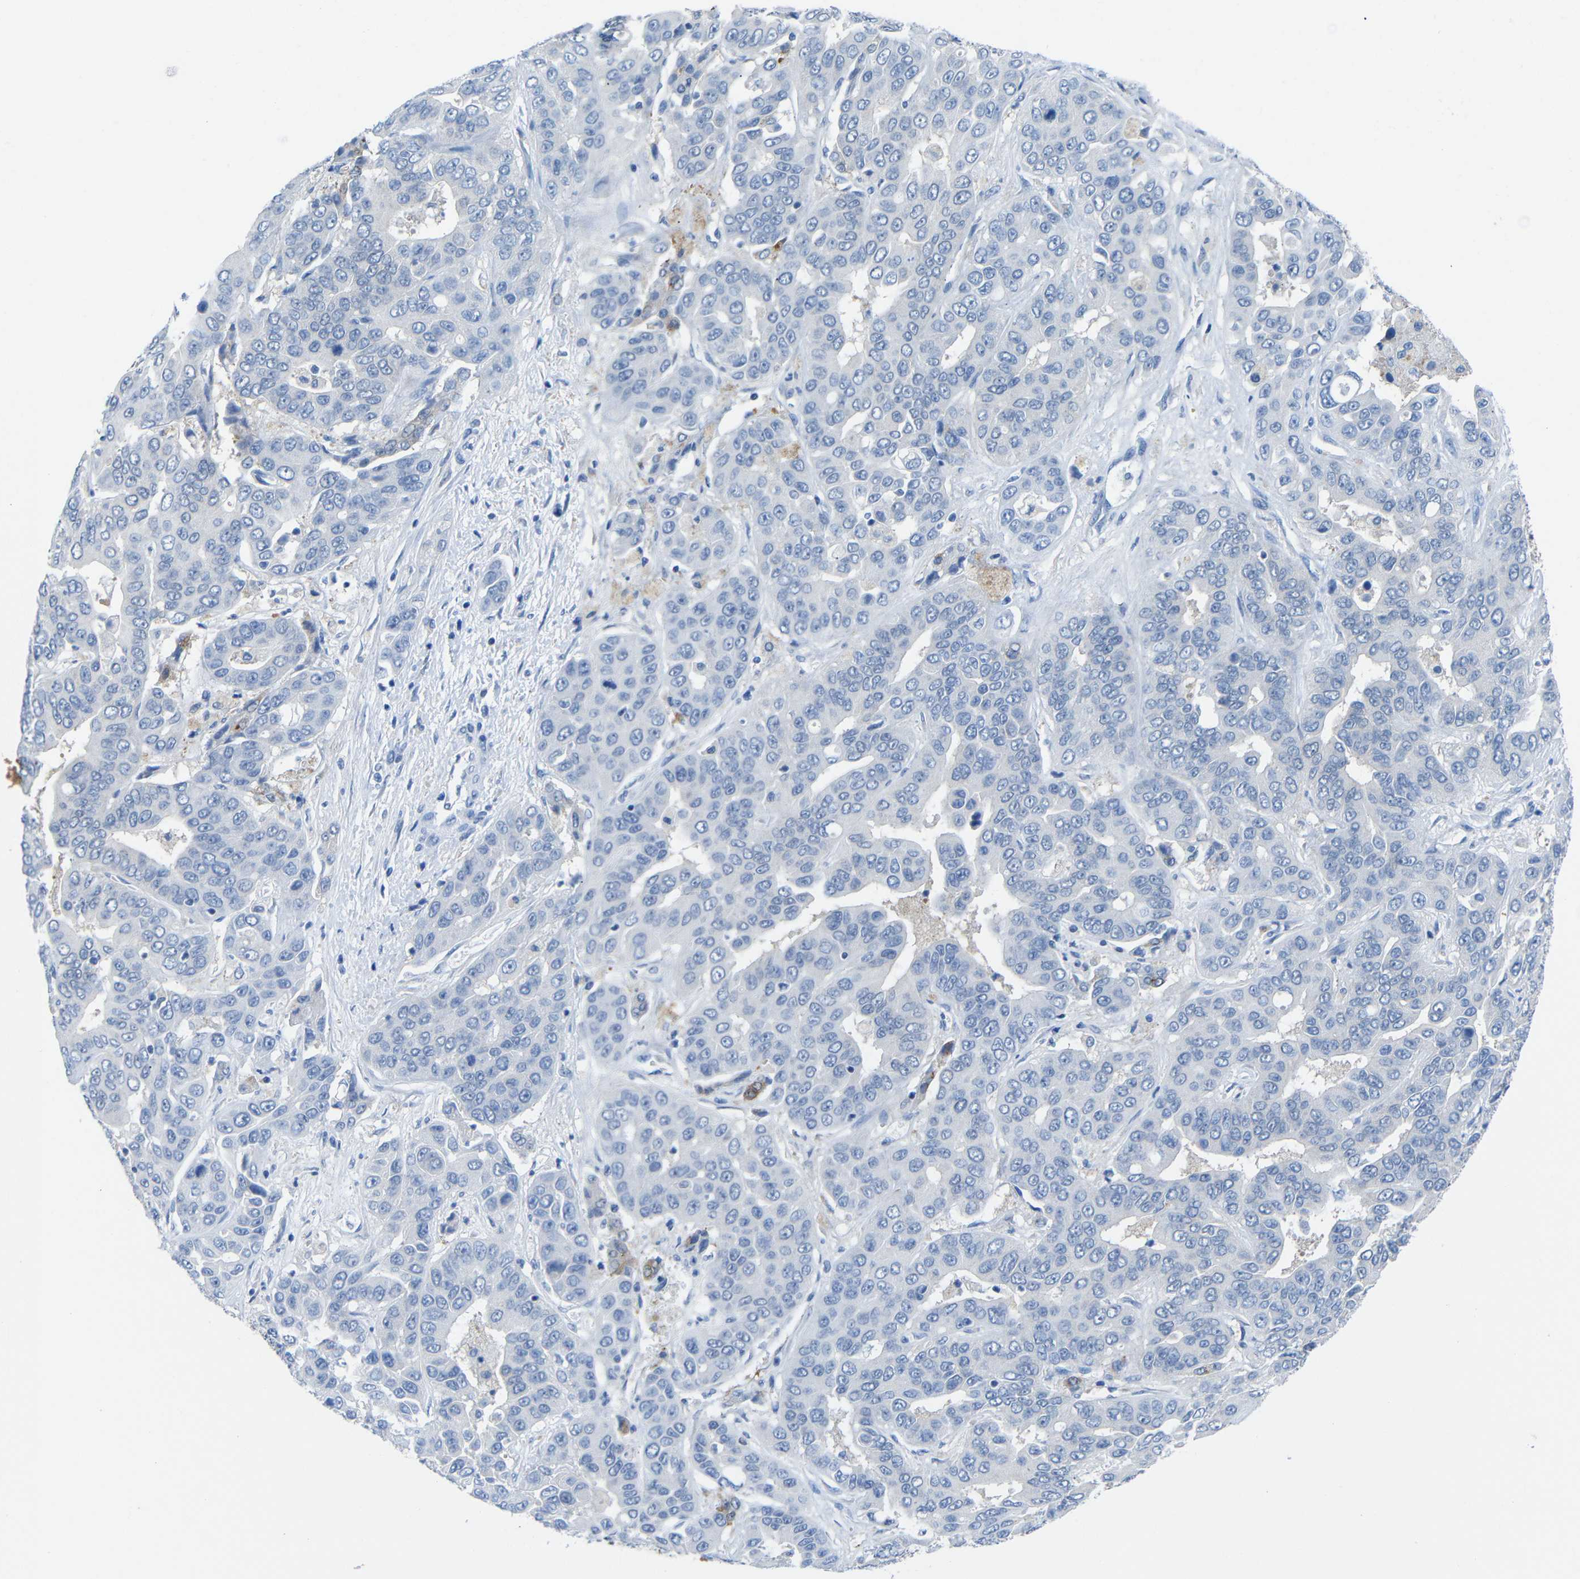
{"staining": {"intensity": "negative", "quantity": "none", "location": "none"}, "tissue": "liver cancer", "cell_type": "Tumor cells", "image_type": "cancer", "snomed": [{"axis": "morphology", "description": "Cholangiocarcinoma"}, {"axis": "topography", "description": "Liver"}], "caption": "The immunohistochemistry (IHC) photomicrograph has no significant expression in tumor cells of cholangiocarcinoma (liver) tissue.", "gene": "PEBP1", "patient": {"sex": "female", "age": 52}}